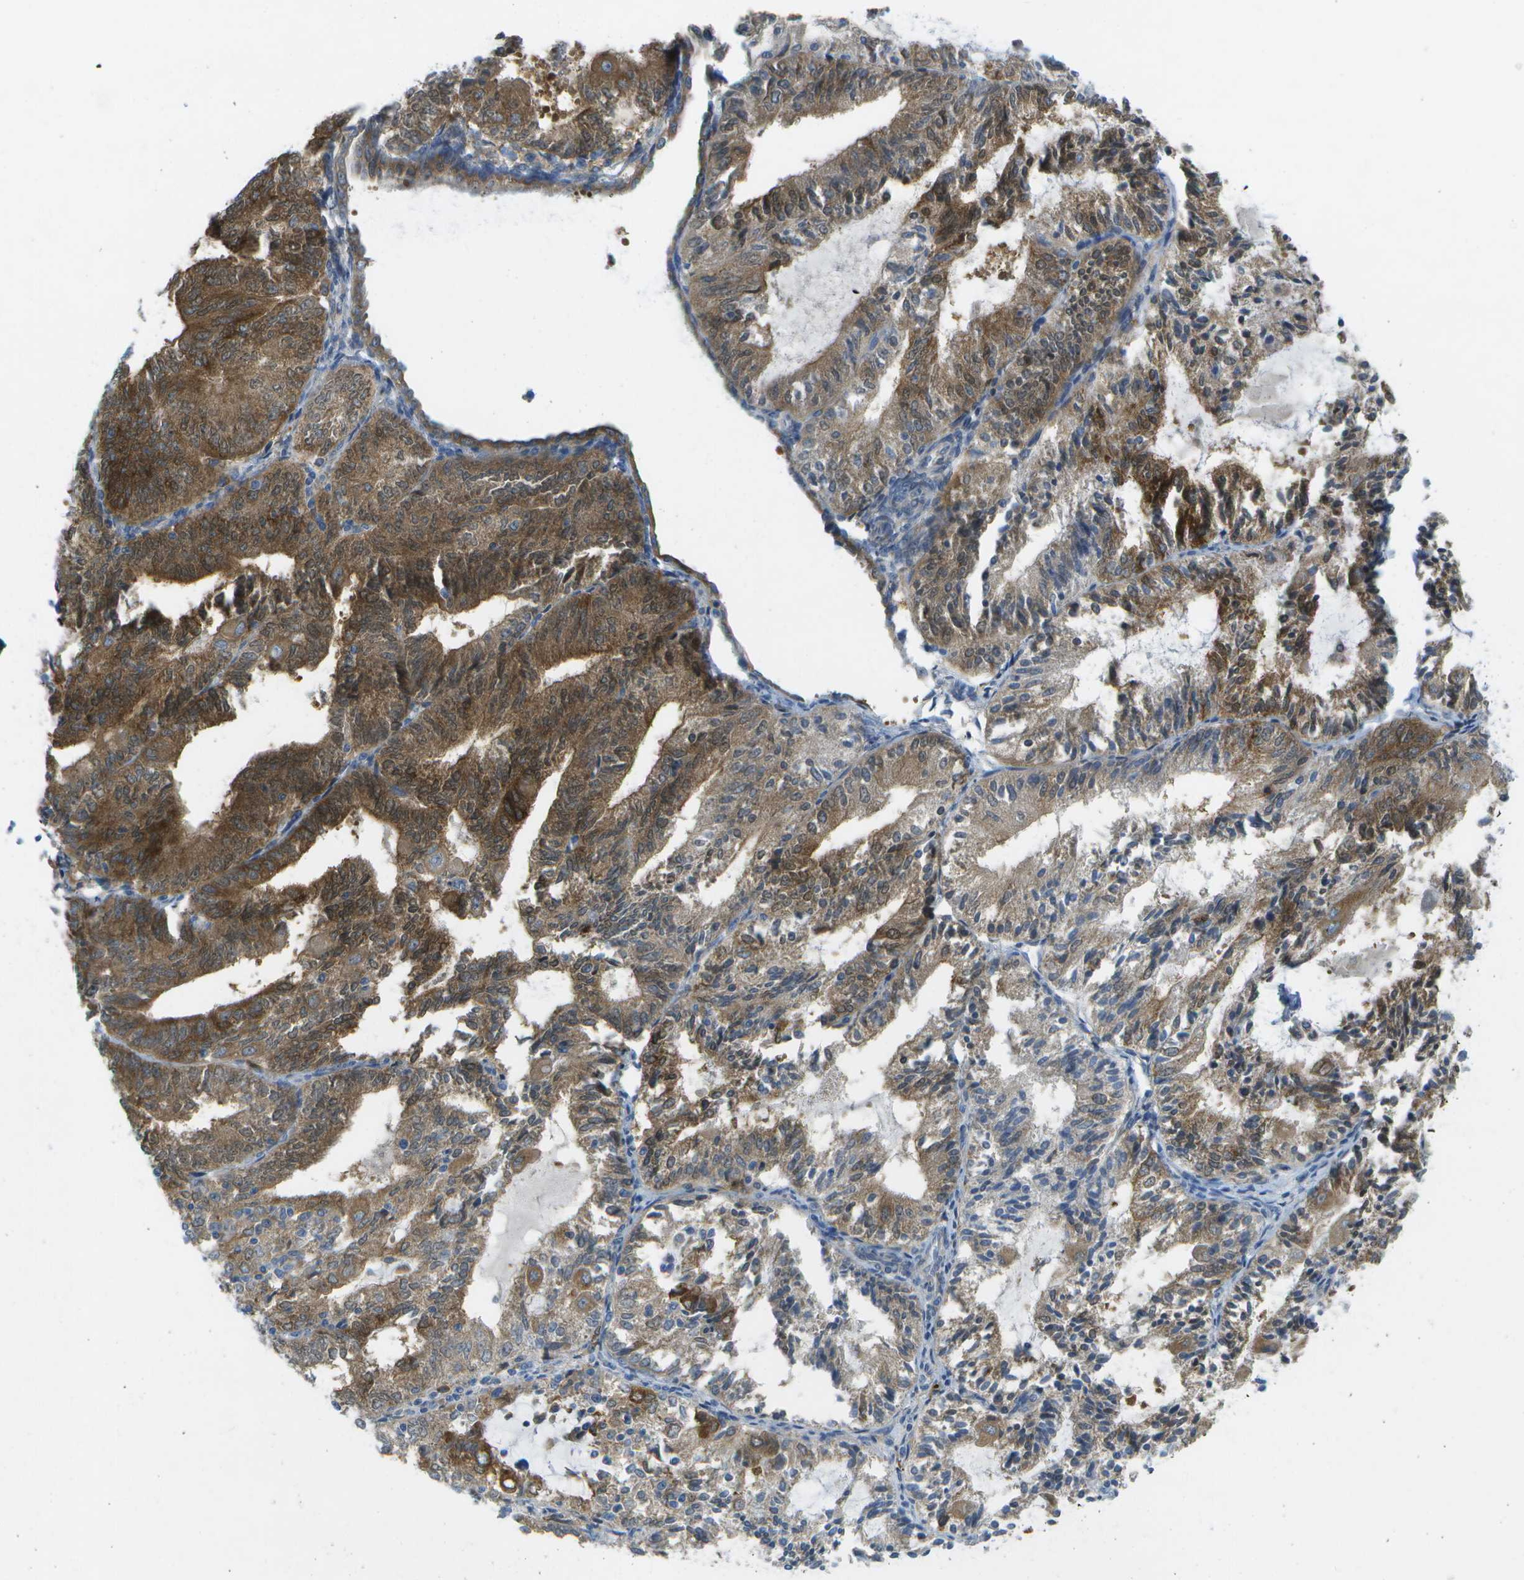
{"staining": {"intensity": "moderate", "quantity": ">75%", "location": "cytoplasmic/membranous"}, "tissue": "endometrial cancer", "cell_type": "Tumor cells", "image_type": "cancer", "snomed": [{"axis": "morphology", "description": "Adenocarcinoma, NOS"}, {"axis": "topography", "description": "Endometrium"}], "caption": "The photomicrograph displays immunohistochemical staining of endometrial adenocarcinoma. There is moderate cytoplasmic/membranous positivity is seen in about >75% of tumor cells.", "gene": "WNK2", "patient": {"sex": "female", "age": 81}}